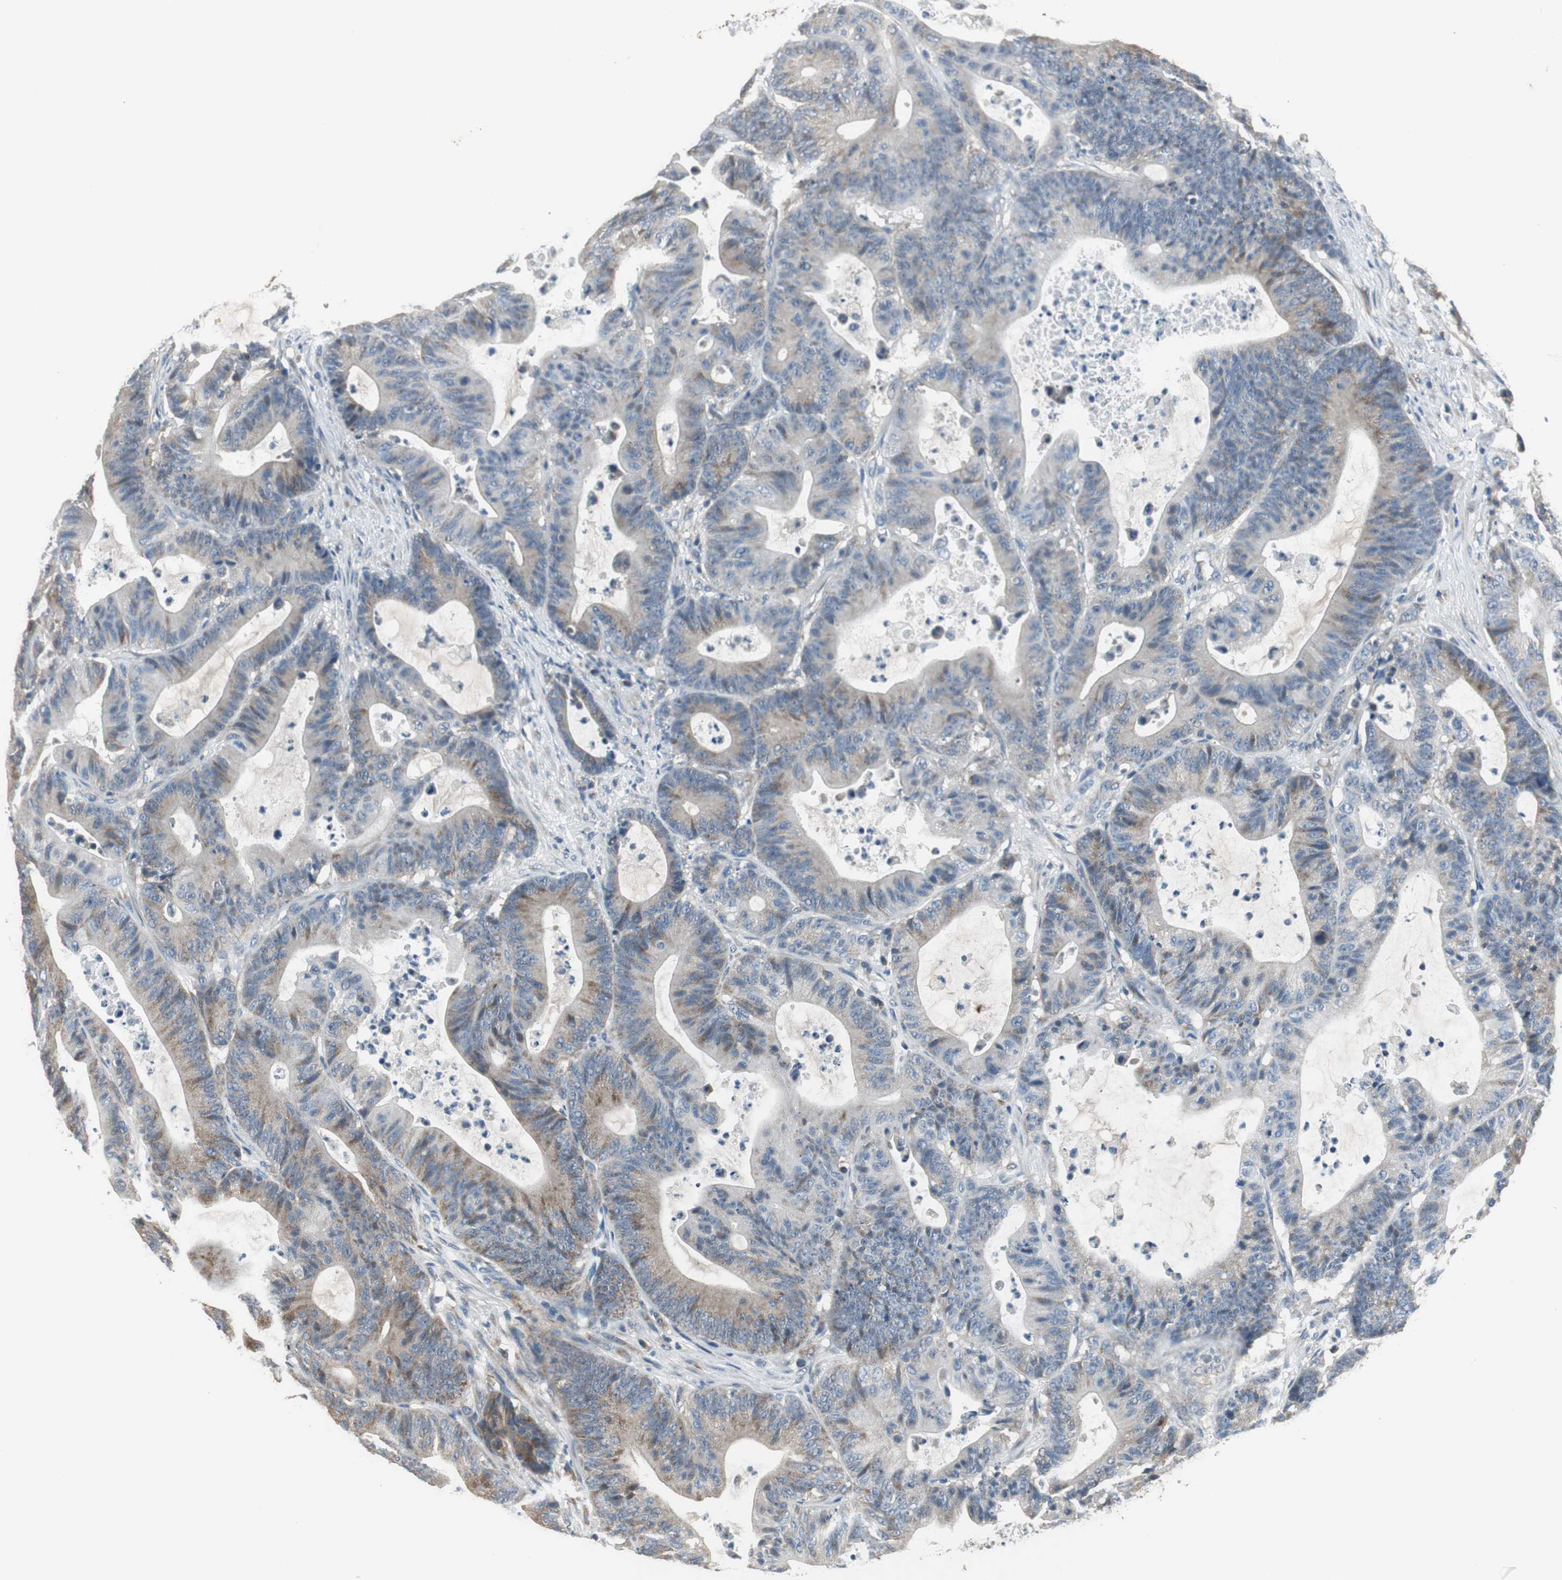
{"staining": {"intensity": "weak", "quantity": ">75%", "location": "cytoplasmic/membranous"}, "tissue": "colorectal cancer", "cell_type": "Tumor cells", "image_type": "cancer", "snomed": [{"axis": "morphology", "description": "Adenocarcinoma, NOS"}, {"axis": "topography", "description": "Colon"}], "caption": "The photomicrograph exhibits staining of adenocarcinoma (colorectal), revealing weak cytoplasmic/membranous protein expression (brown color) within tumor cells.", "gene": "MSTO1", "patient": {"sex": "female", "age": 84}}